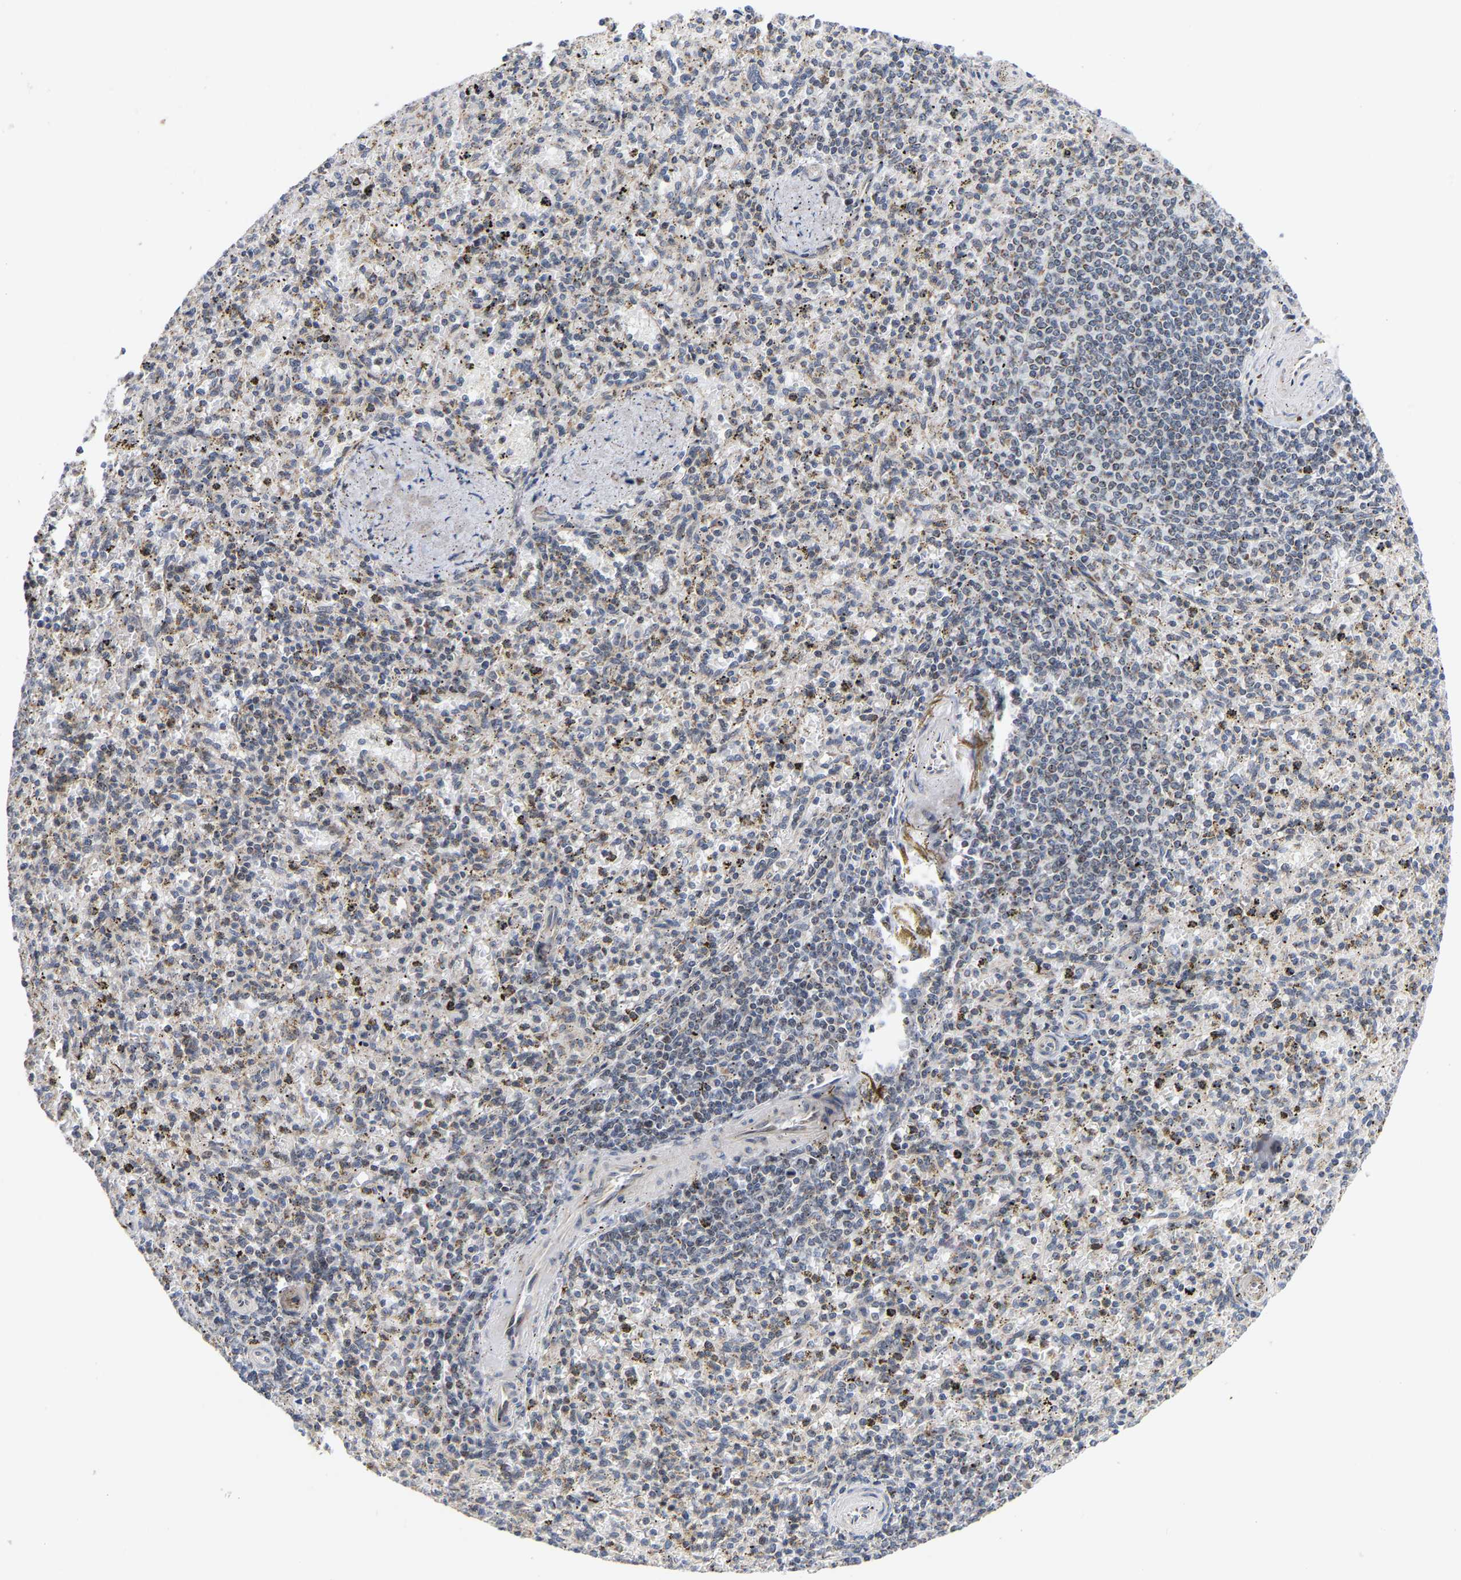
{"staining": {"intensity": "weak", "quantity": "25%-75%", "location": "cytoplasmic/membranous"}, "tissue": "spleen", "cell_type": "Cells in red pulp", "image_type": "normal", "snomed": [{"axis": "morphology", "description": "Normal tissue, NOS"}, {"axis": "topography", "description": "Spleen"}], "caption": "A brown stain highlights weak cytoplasmic/membranous staining of a protein in cells in red pulp of unremarkable human spleen.", "gene": "PCNT", "patient": {"sex": "male", "age": 72}}